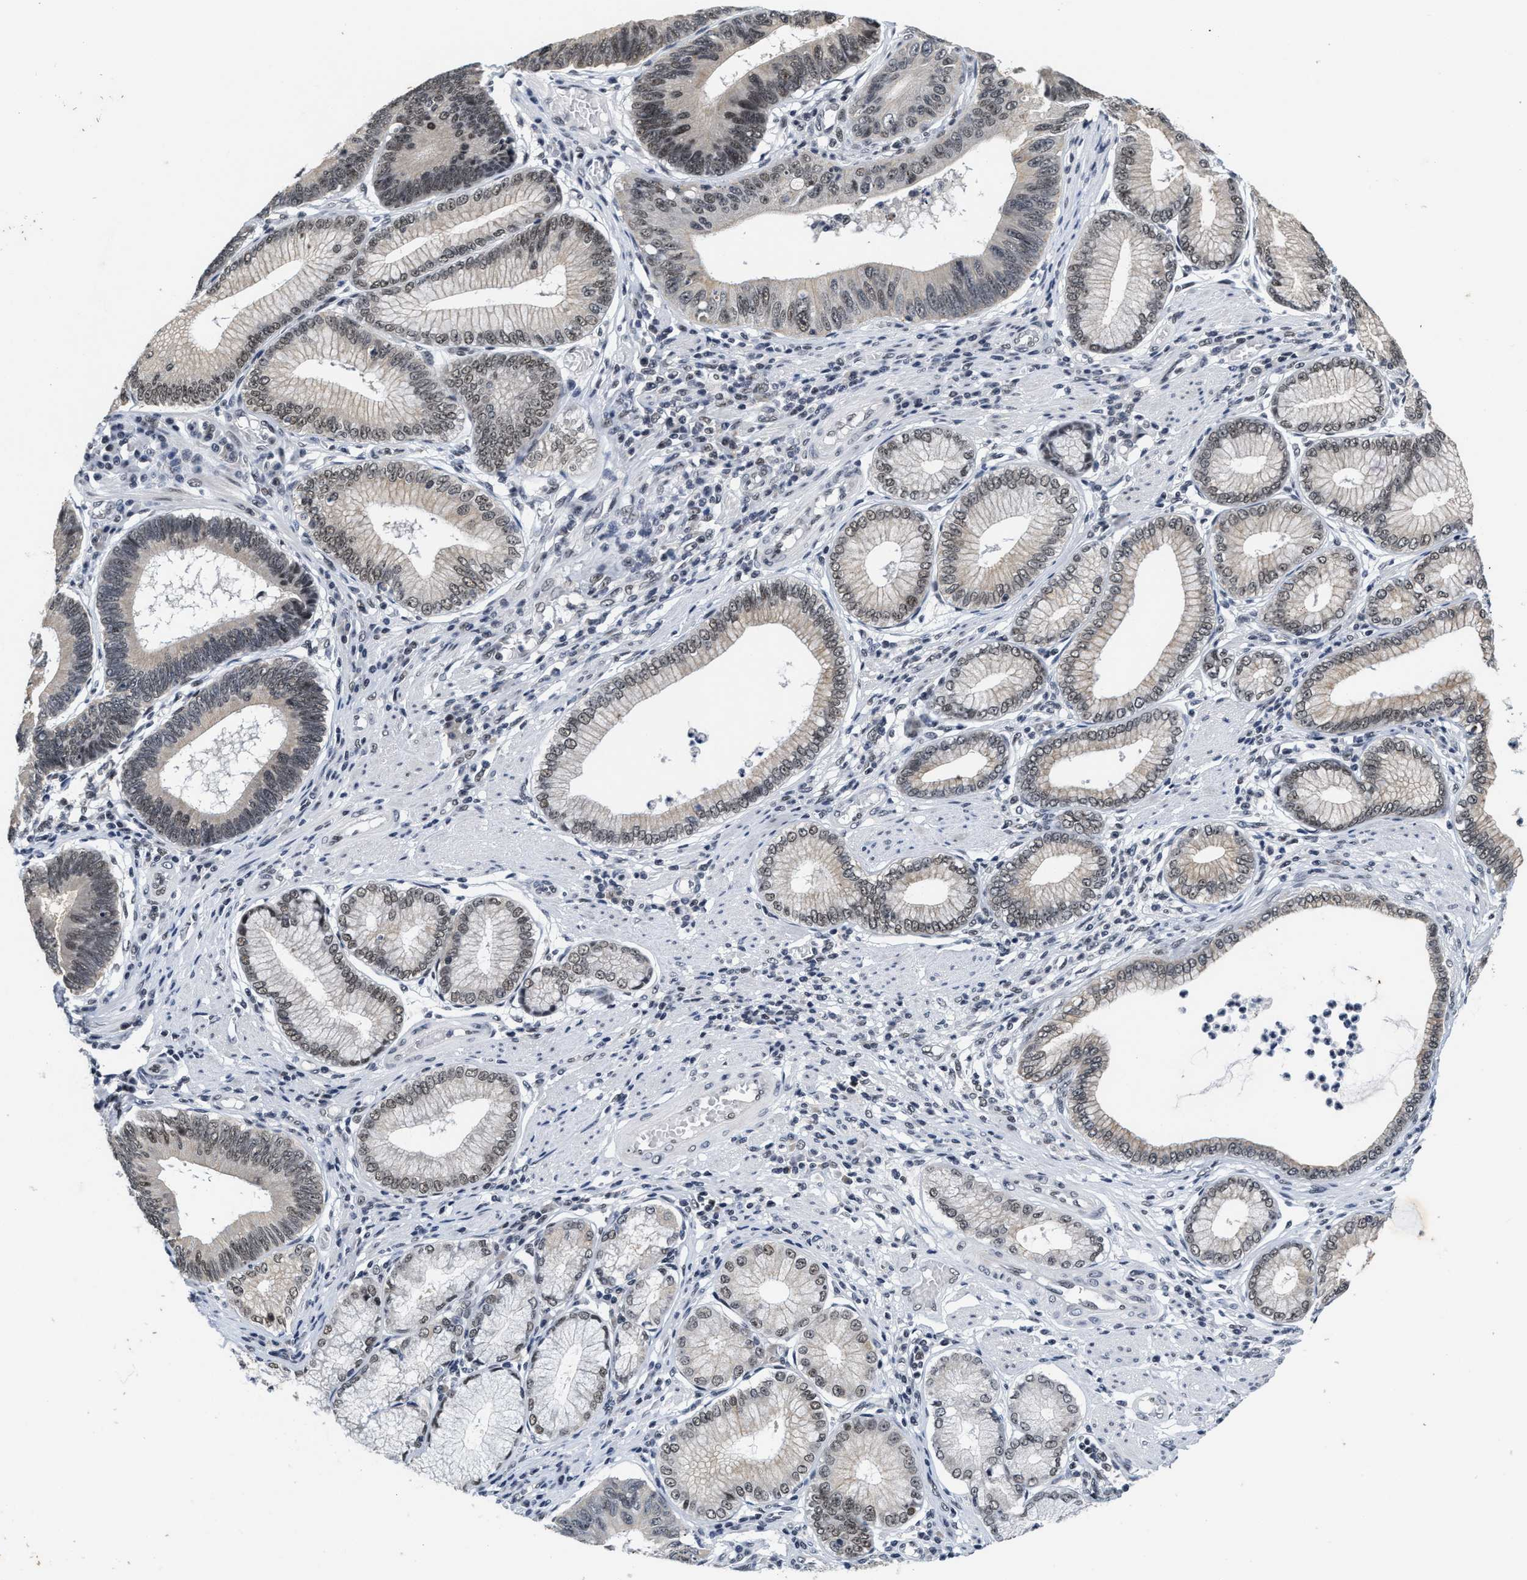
{"staining": {"intensity": "moderate", "quantity": "25%-75%", "location": "nuclear"}, "tissue": "stomach cancer", "cell_type": "Tumor cells", "image_type": "cancer", "snomed": [{"axis": "morphology", "description": "Adenocarcinoma, NOS"}, {"axis": "topography", "description": "Stomach"}], "caption": "A high-resolution micrograph shows IHC staining of adenocarcinoma (stomach), which shows moderate nuclear positivity in about 25%-75% of tumor cells.", "gene": "INIP", "patient": {"sex": "male", "age": 59}}